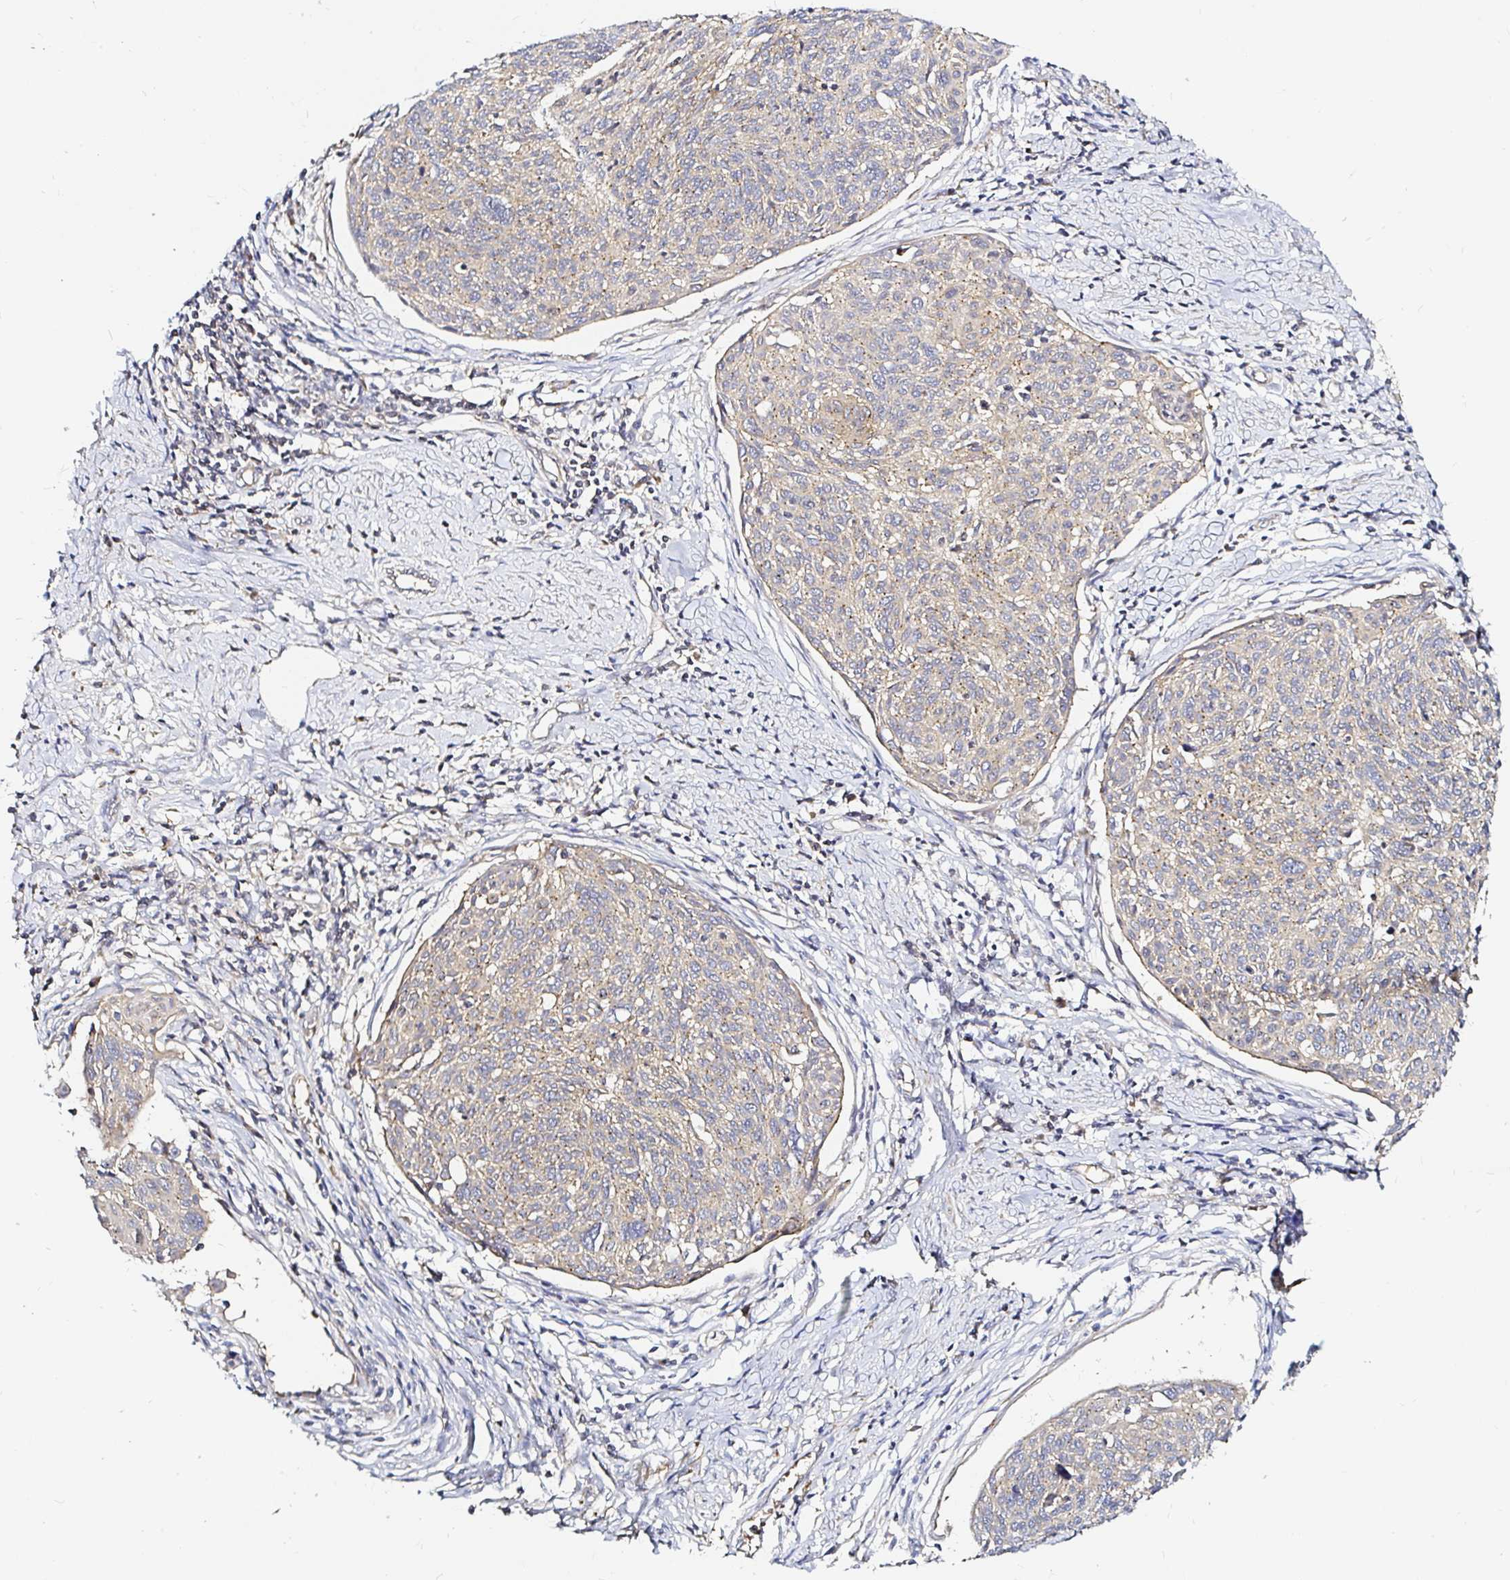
{"staining": {"intensity": "weak", "quantity": ">75%", "location": "cytoplasmic/membranous"}, "tissue": "cervical cancer", "cell_type": "Tumor cells", "image_type": "cancer", "snomed": [{"axis": "morphology", "description": "Squamous cell carcinoma, NOS"}, {"axis": "topography", "description": "Cervix"}], "caption": "There is low levels of weak cytoplasmic/membranous positivity in tumor cells of cervical cancer, as demonstrated by immunohistochemical staining (brown color).", "gene": "ARHGEF37", "patient": {"sex": "female", "age": 49}}